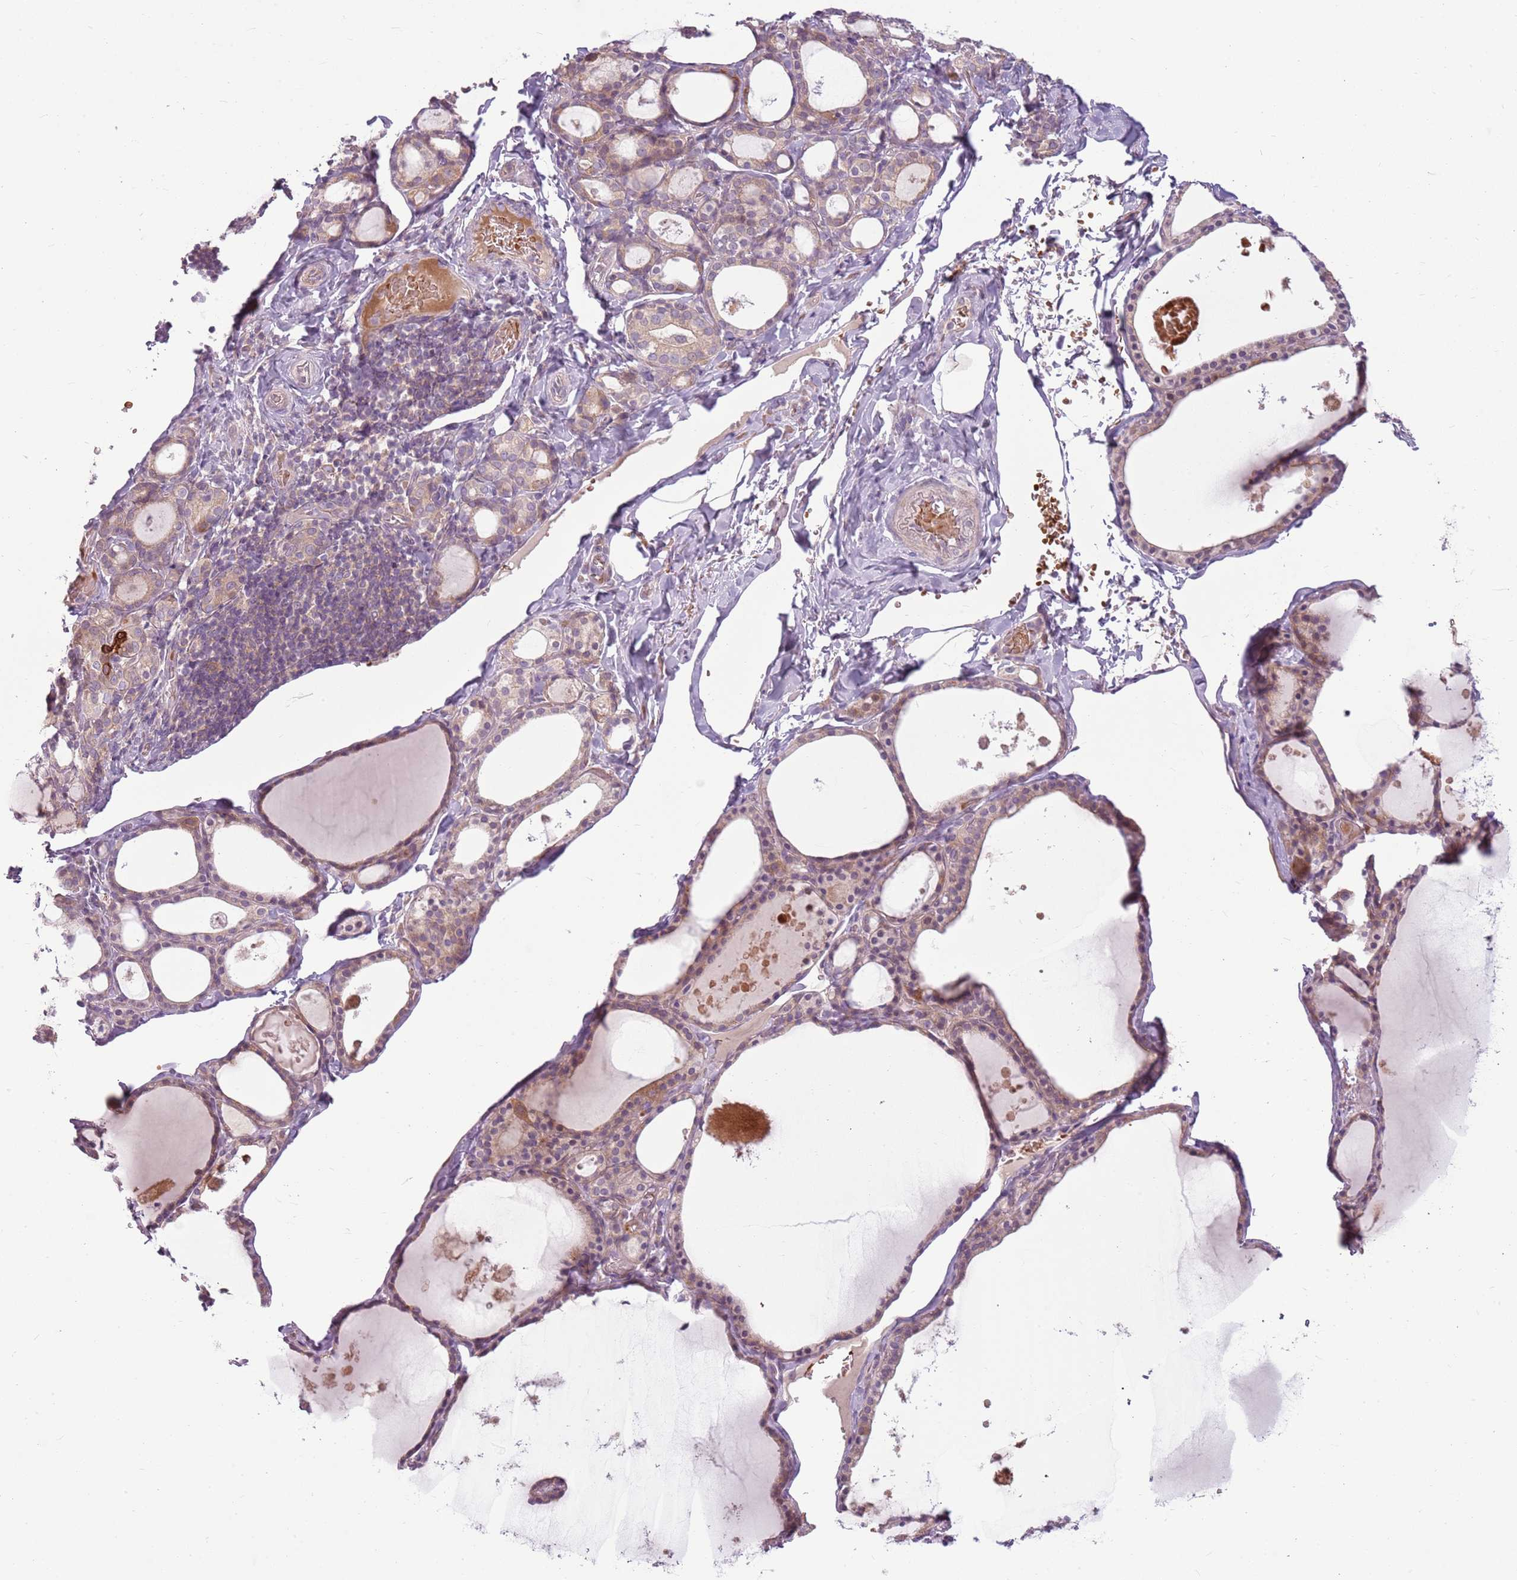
{"staining": {"intensity": "weak", "quantity": "25%-75%", "location": "cytoplasmic/membranous"}, "tissue": "thyroid gland", "cell_type": "Glandular cells", "image_type": "normal", "snomed": [{"axis": "morphology", "description": "Normal tissue, NOS"}, {"axis": "topography", "description": "Thyroid gland"}], "caption": "Immunohistochemistry of unremarkable human thyroid gland exhibits low levels of weak cytoplasmic/membranous expression in approximately 25%-75% of glandular cells.", "gene": "HSPA14", "patient": {"sex": "male", "age": 56}}